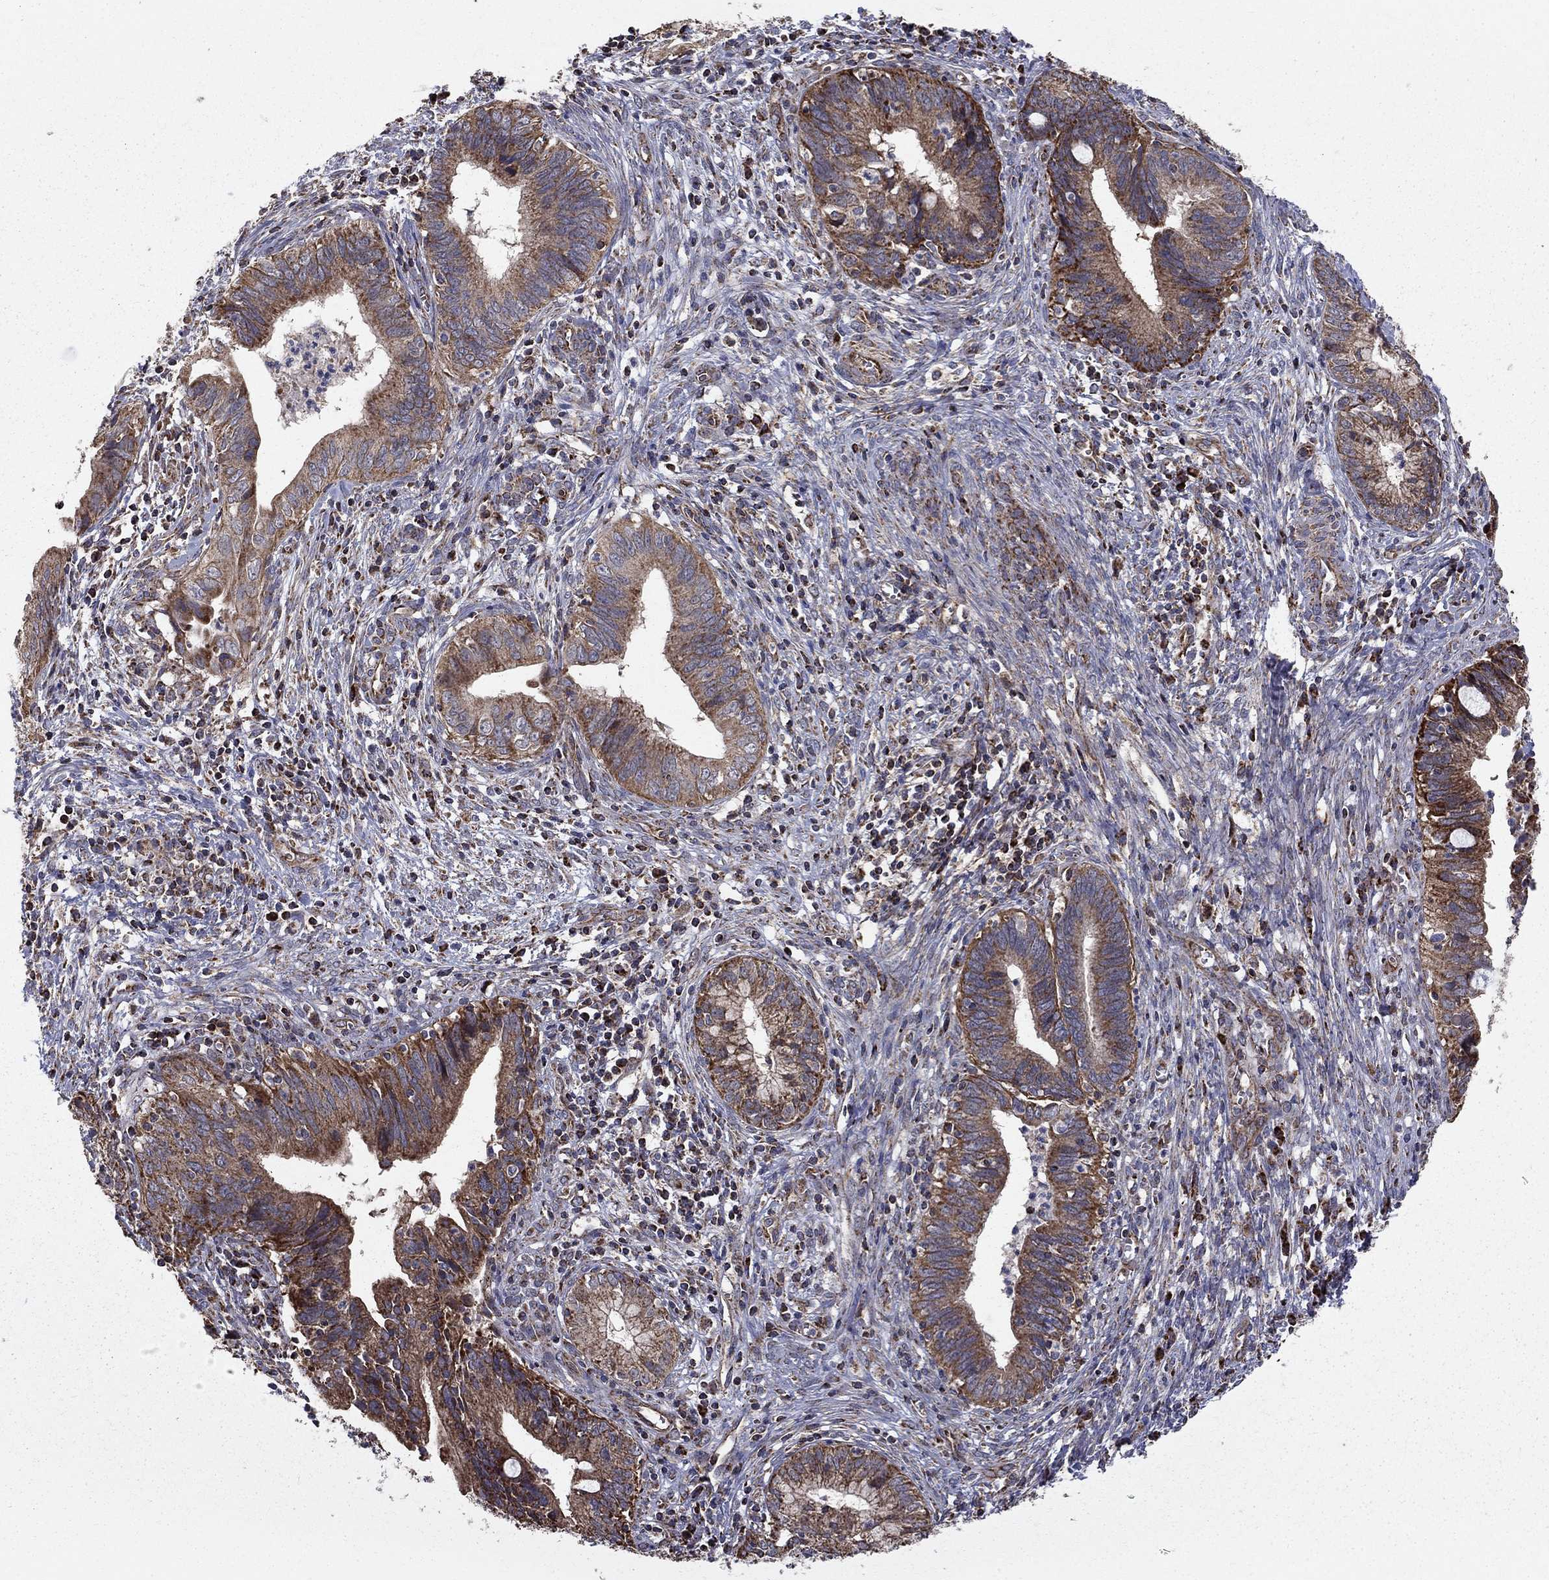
{"staining": {"intensity": "strong", "quantity": "25%-75%", "location": "cytoplasmic/membranous"}, "tissue": "cervical cancer", "cell_type": "Tumor cells", "image_type": "cancer", "snomed": [{"axis": "morphology", "description": "Adenocarcinoma, NOS"}, {"axis": "topography", "description": "Cervix"}], "caption": "Protein analysis of cervical cancer tissue displays strong cytoplasmic/membranous positivity in about 25%-75% of tumor cells.", "gene": "NDUFS8", "patient": {"sex": "female", "age": 42}}